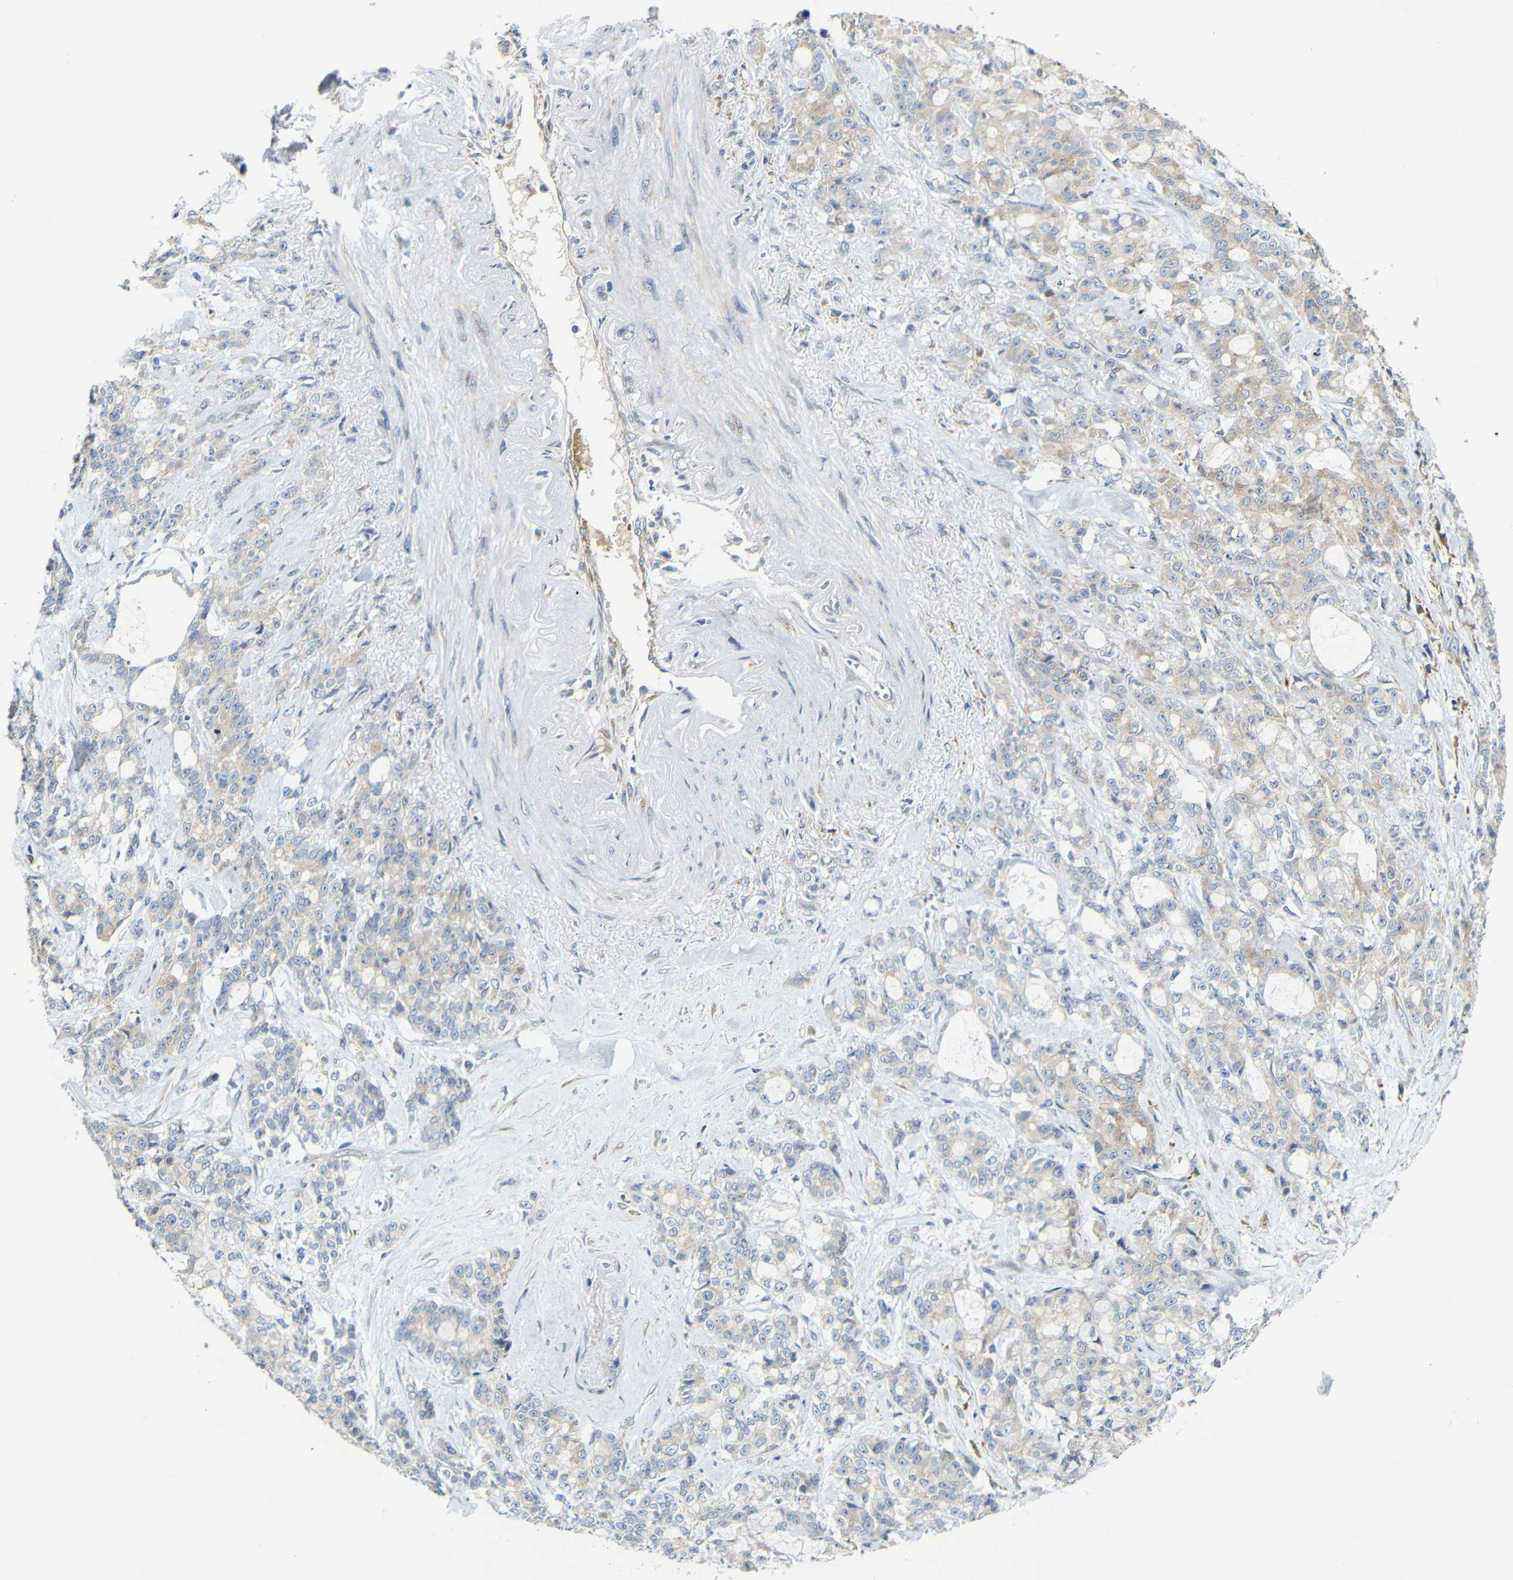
{"staining": {"intensity": "negative", "quantity": "none", "location": "none"}, "tissue": "pancreatic cancer", "cell_type": "Tumor cells", "image_type": "cancer", "snomed": [{"axis": "morphology", "description": "Adenocarcinoma, NOS"}, {"axis": "topography", "description": "Pancreas"}], "caption": "Immunohistochemistry (IHC) photomicrograph of neoplastic tissue: human adenocarcinoma (pancreatic) stained with DAB exhibits no significant protein positivity in tumor cells. (DAB immunohistochemistry with hematoxylin counter stain).", "gene": "CLCC1", "patient": {"sex": "female", "age": 73}}